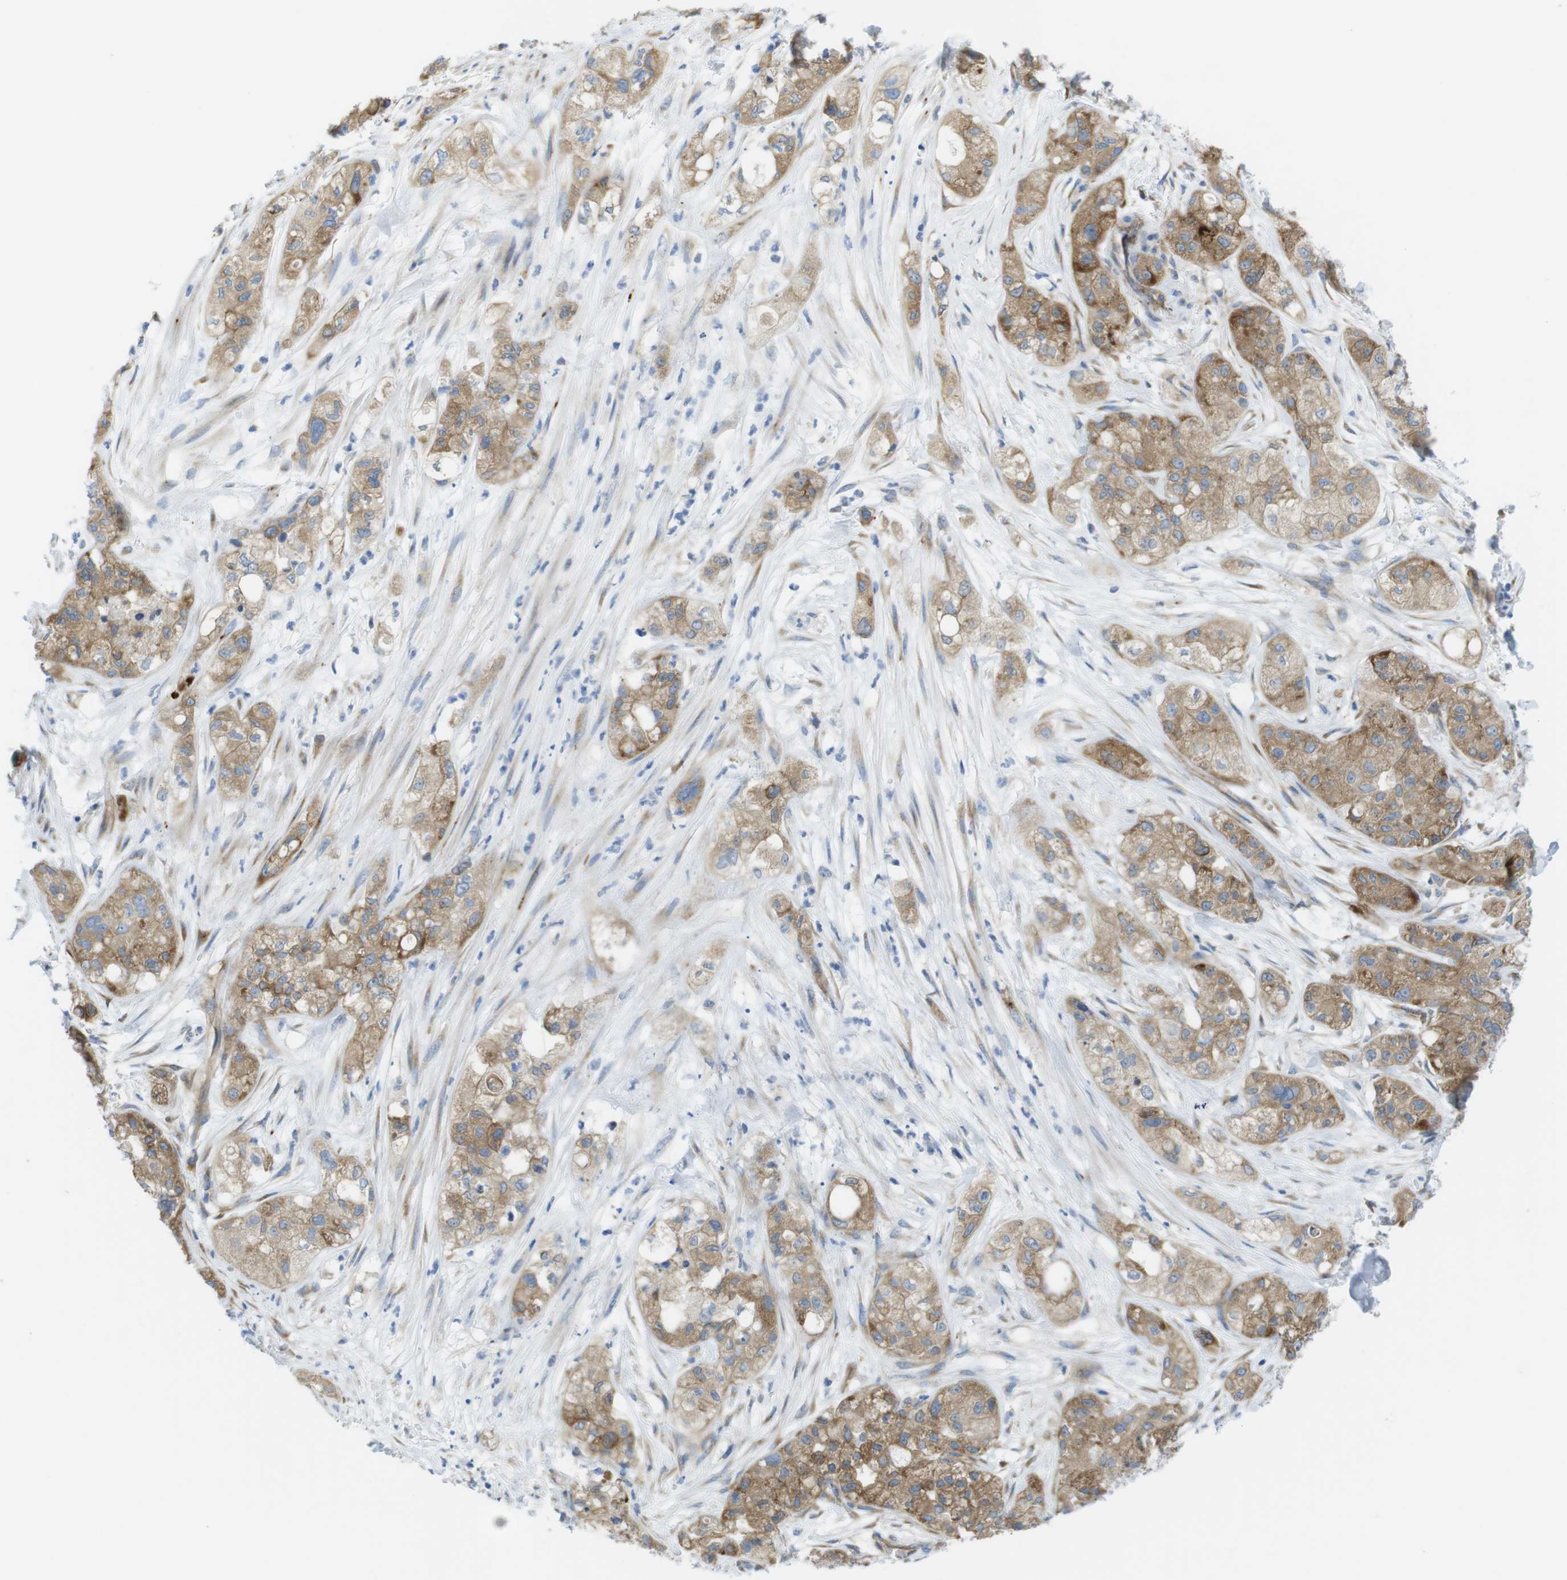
{"staining": {"intensity": "moderate", "quantity": ">75%", "location": "cytoplasmic/membranous"}, "tissue": "pancreatic cancer", "cell_type": "Tumor cells", "image_type": "cancer", "snomed": [{"axis": "morphology", "description": "Adenocarcinoma, NOS"}, {"axis": "topography", "description": "Pancreas"}], "caption": "Moderate cytoplasmic/membranous staining for a protein is present in about >75% of tumor cells of pancreatic cancer (adenocarcinoma) using immunohistochemistry (IHC).", "gene": "TMEM234", "patient": {"sex": "female", "age": 78}}